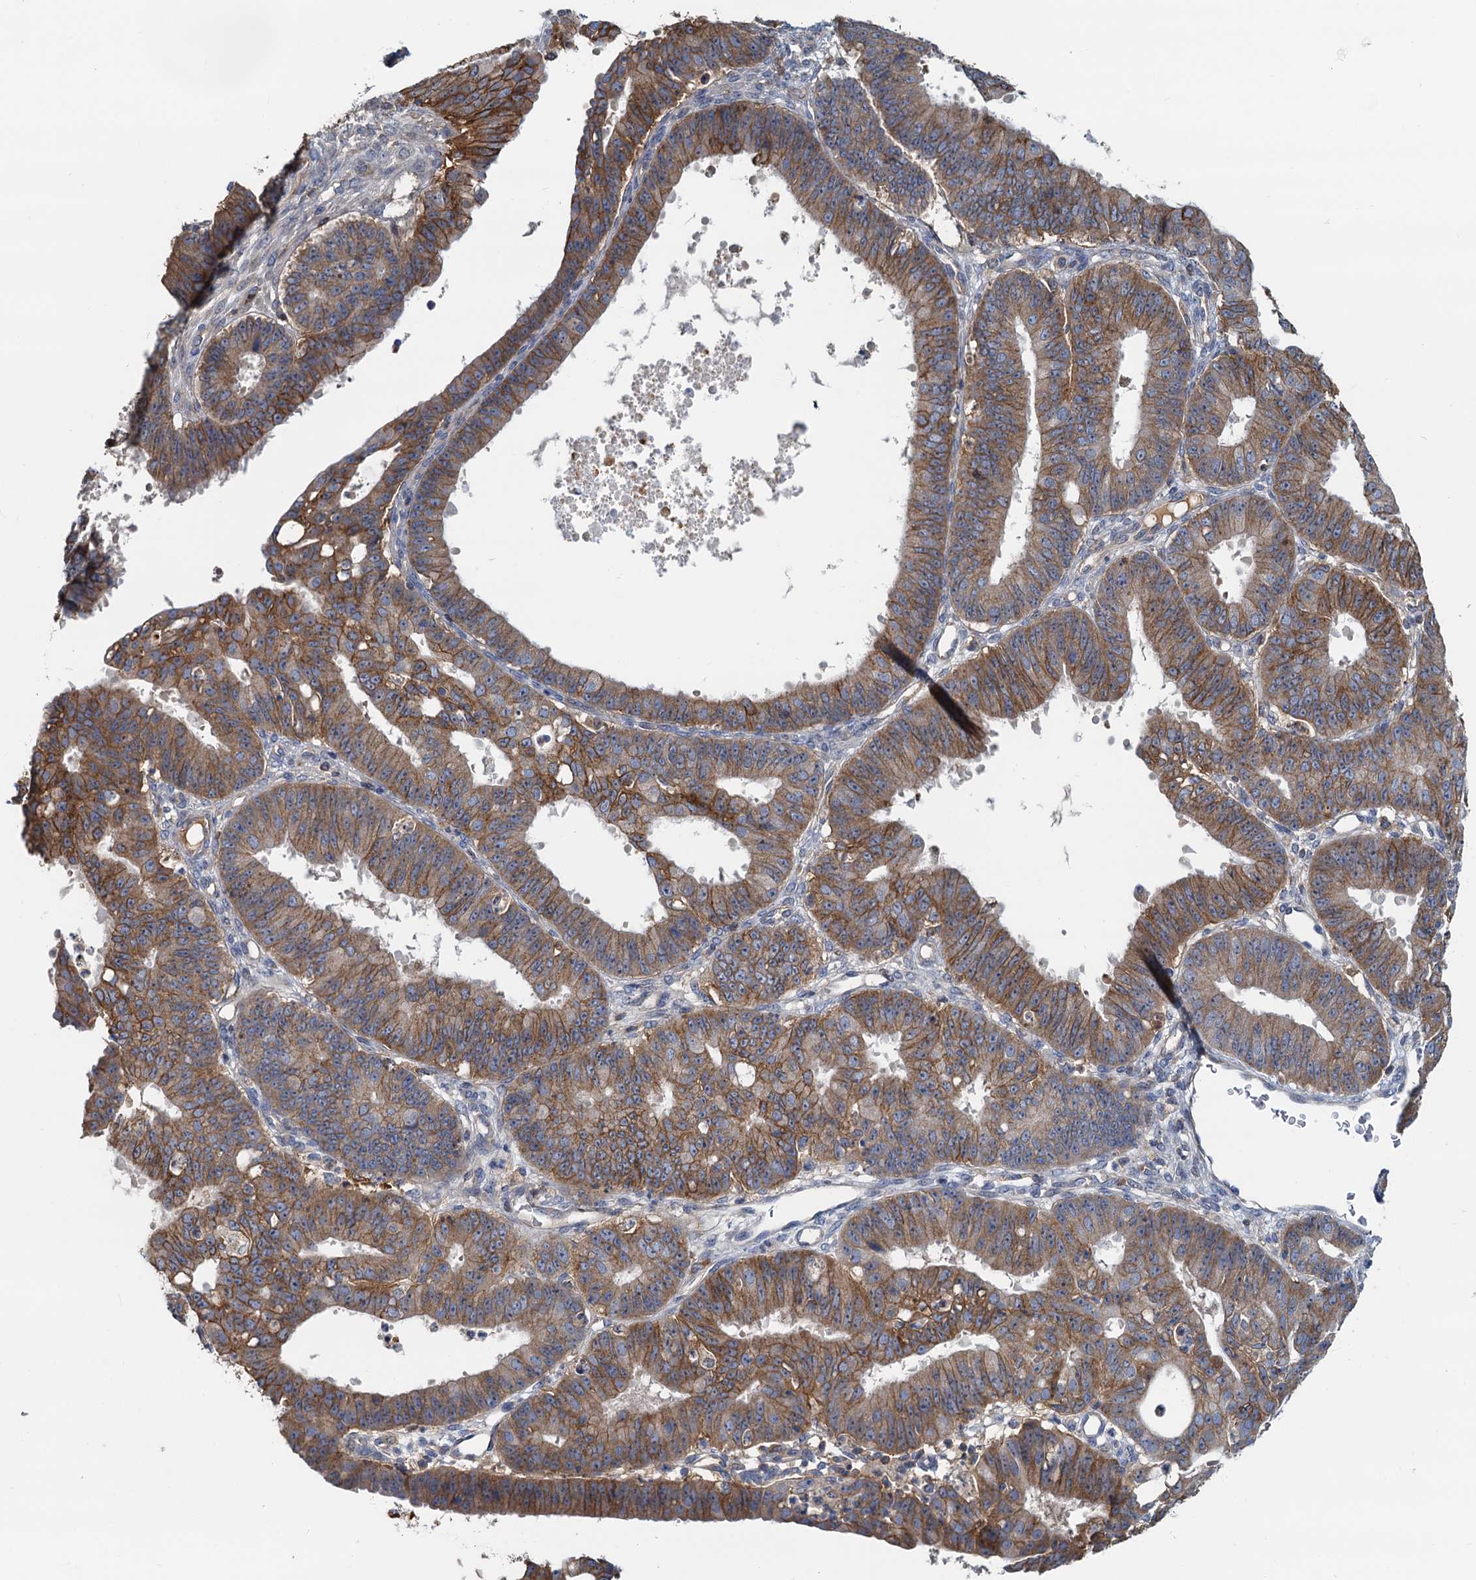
{"staining": {"intensity": "moderate", "quantity": ">75%", "location": "cytoplasmic/membranous"}, "tissue": "ovarian cancer", "cell_type": "Tumor cells", "image_type": "cancer", "snomed": [{"axis": "morphology", "description": "Carcinoma, endometroid"}, {"axis": "topography", "description": "Appendix"}, {"axis": "topography", "description": "Ovary"}], "caption": "Human ovarian cancer stained with a protein marker reveals moderate staining in tumor cells.", "gene": "LNX2", "patient": {"sex": "female", "age": 42}}